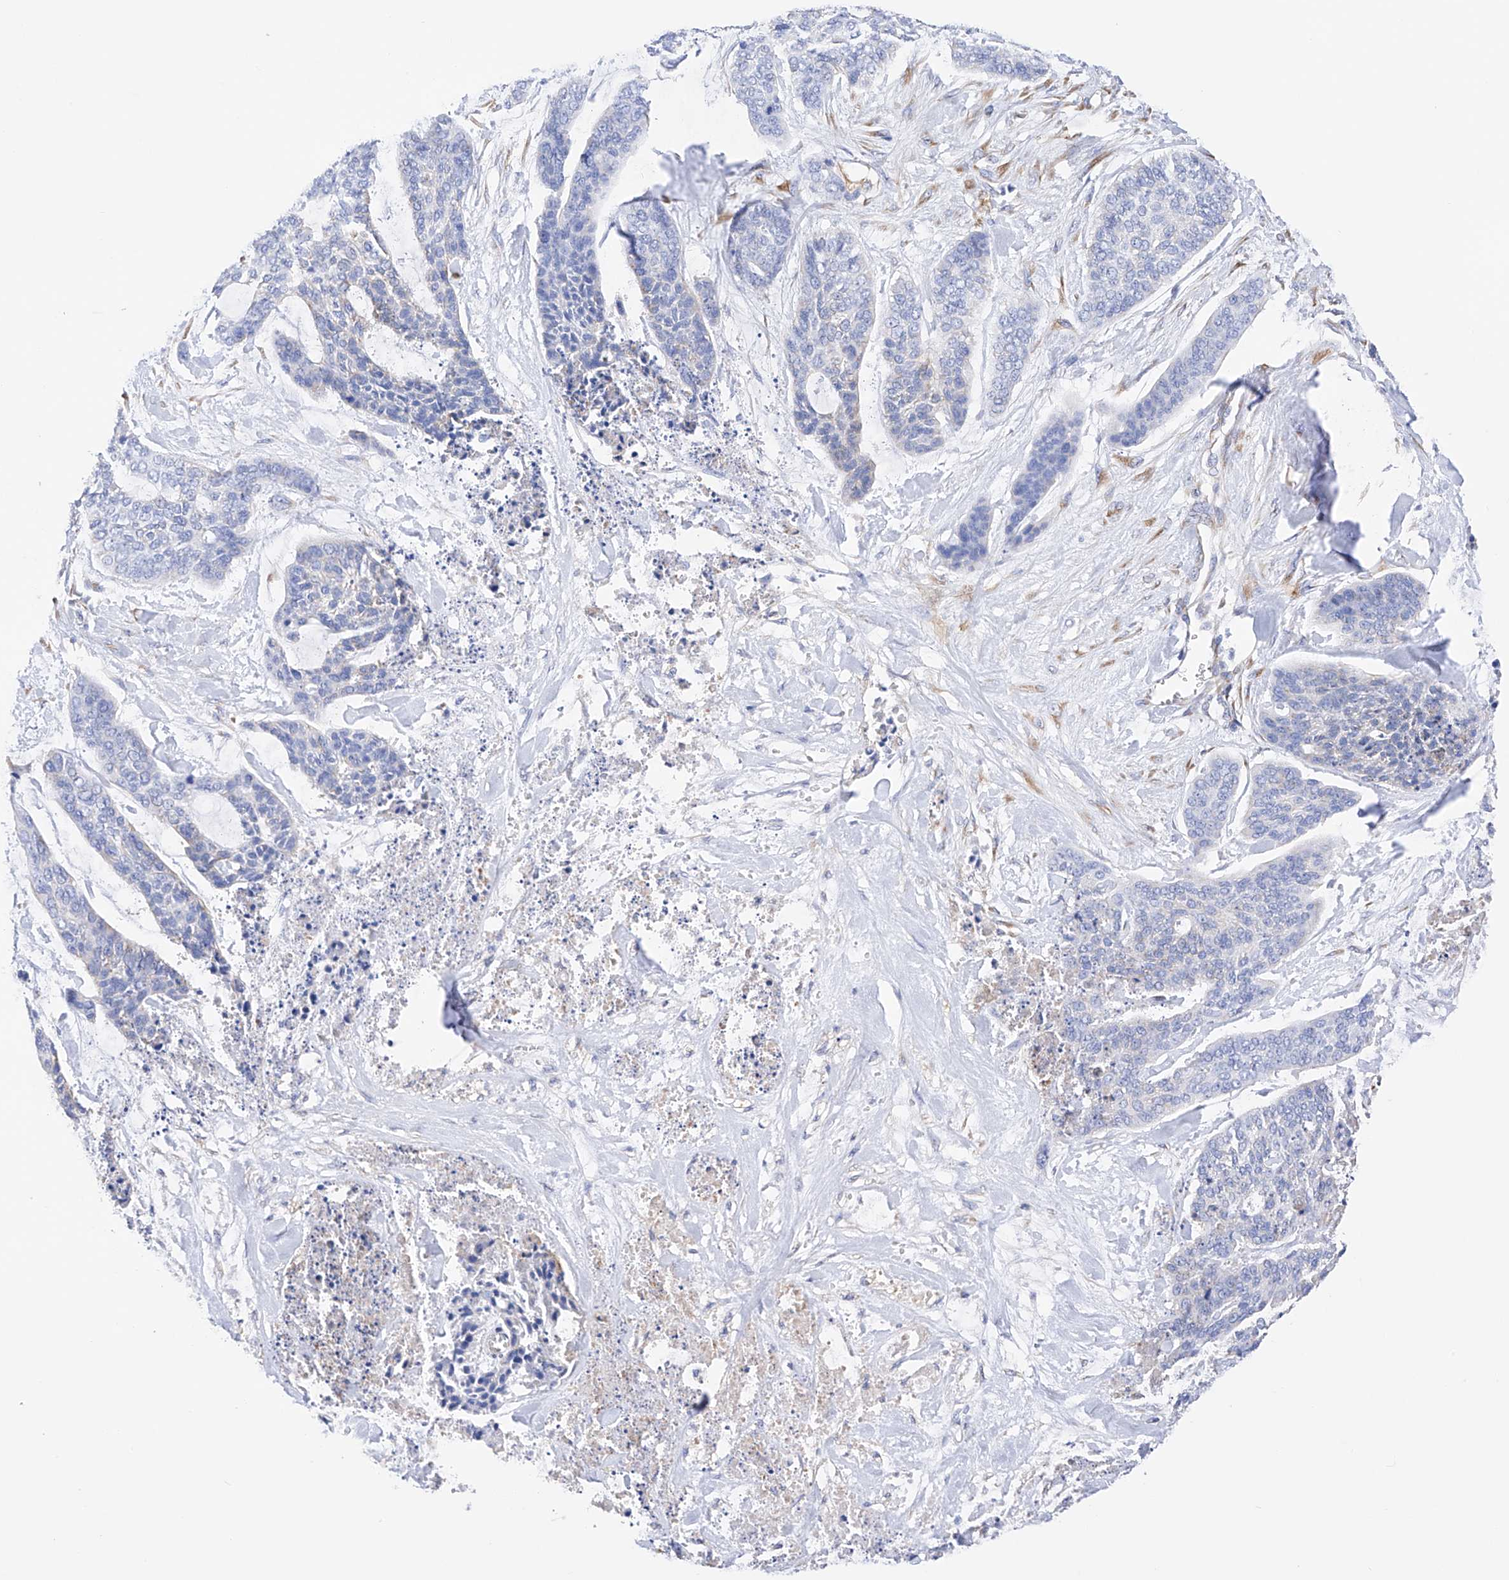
{"staining": {"intensity": "negative", "quantity": "none", "location": "none"}, "tissue": "skin cancer", "cell_type": "Tumor cells", "image_type": "cancer", "snomed": [{"axis": "morphology", "description": "Basal cell carcinoma"}, {"axis": "topography", "description": "Skin"}], "caption": "Protein analysis of skin cancer (basal cell carcinoma) displays no significant staining in tumor cells.", "gene": "PDIA5", "patient": {"sex": "female", "age": 64}}